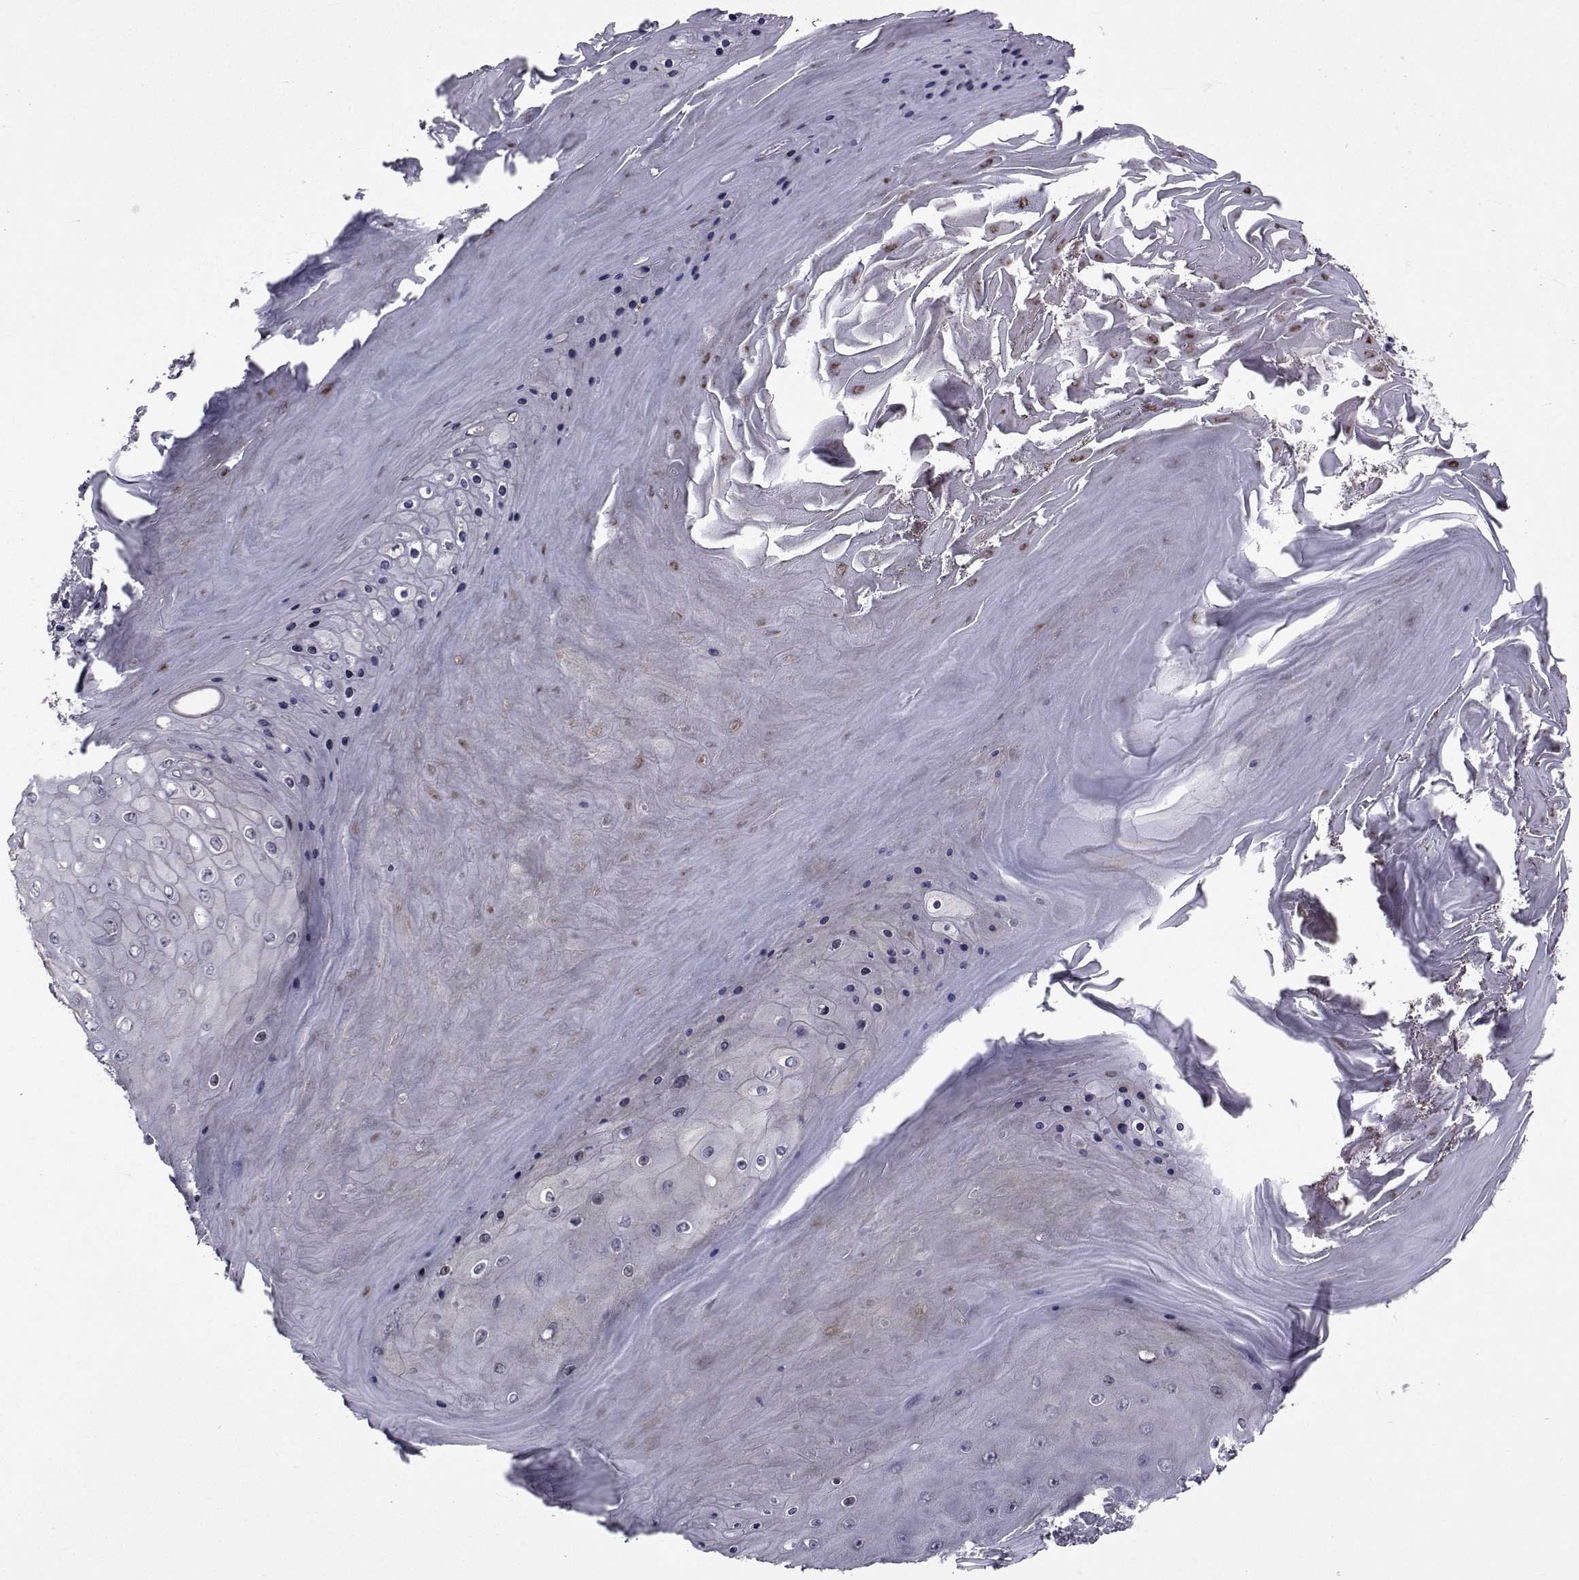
{"staining": {"intensity": "negative", "quantity": "none", "location": "none"}, "tissue": "skin cancer", "cell_type": "Tumor cells", "image_type": "cancer", "snomed": [{"axis": "morphology", "description": "Squamous cell carcinoma, NOS"}, {"axis": "topography", "description": "Skin"}], "caption": "This is an immunohistochemistry (IHC) histopathology image of skin cancer. There is no expression in tumor cells.", "gene": "ATP6V1C2", "patient": {"sex": "male", "age": 62}}